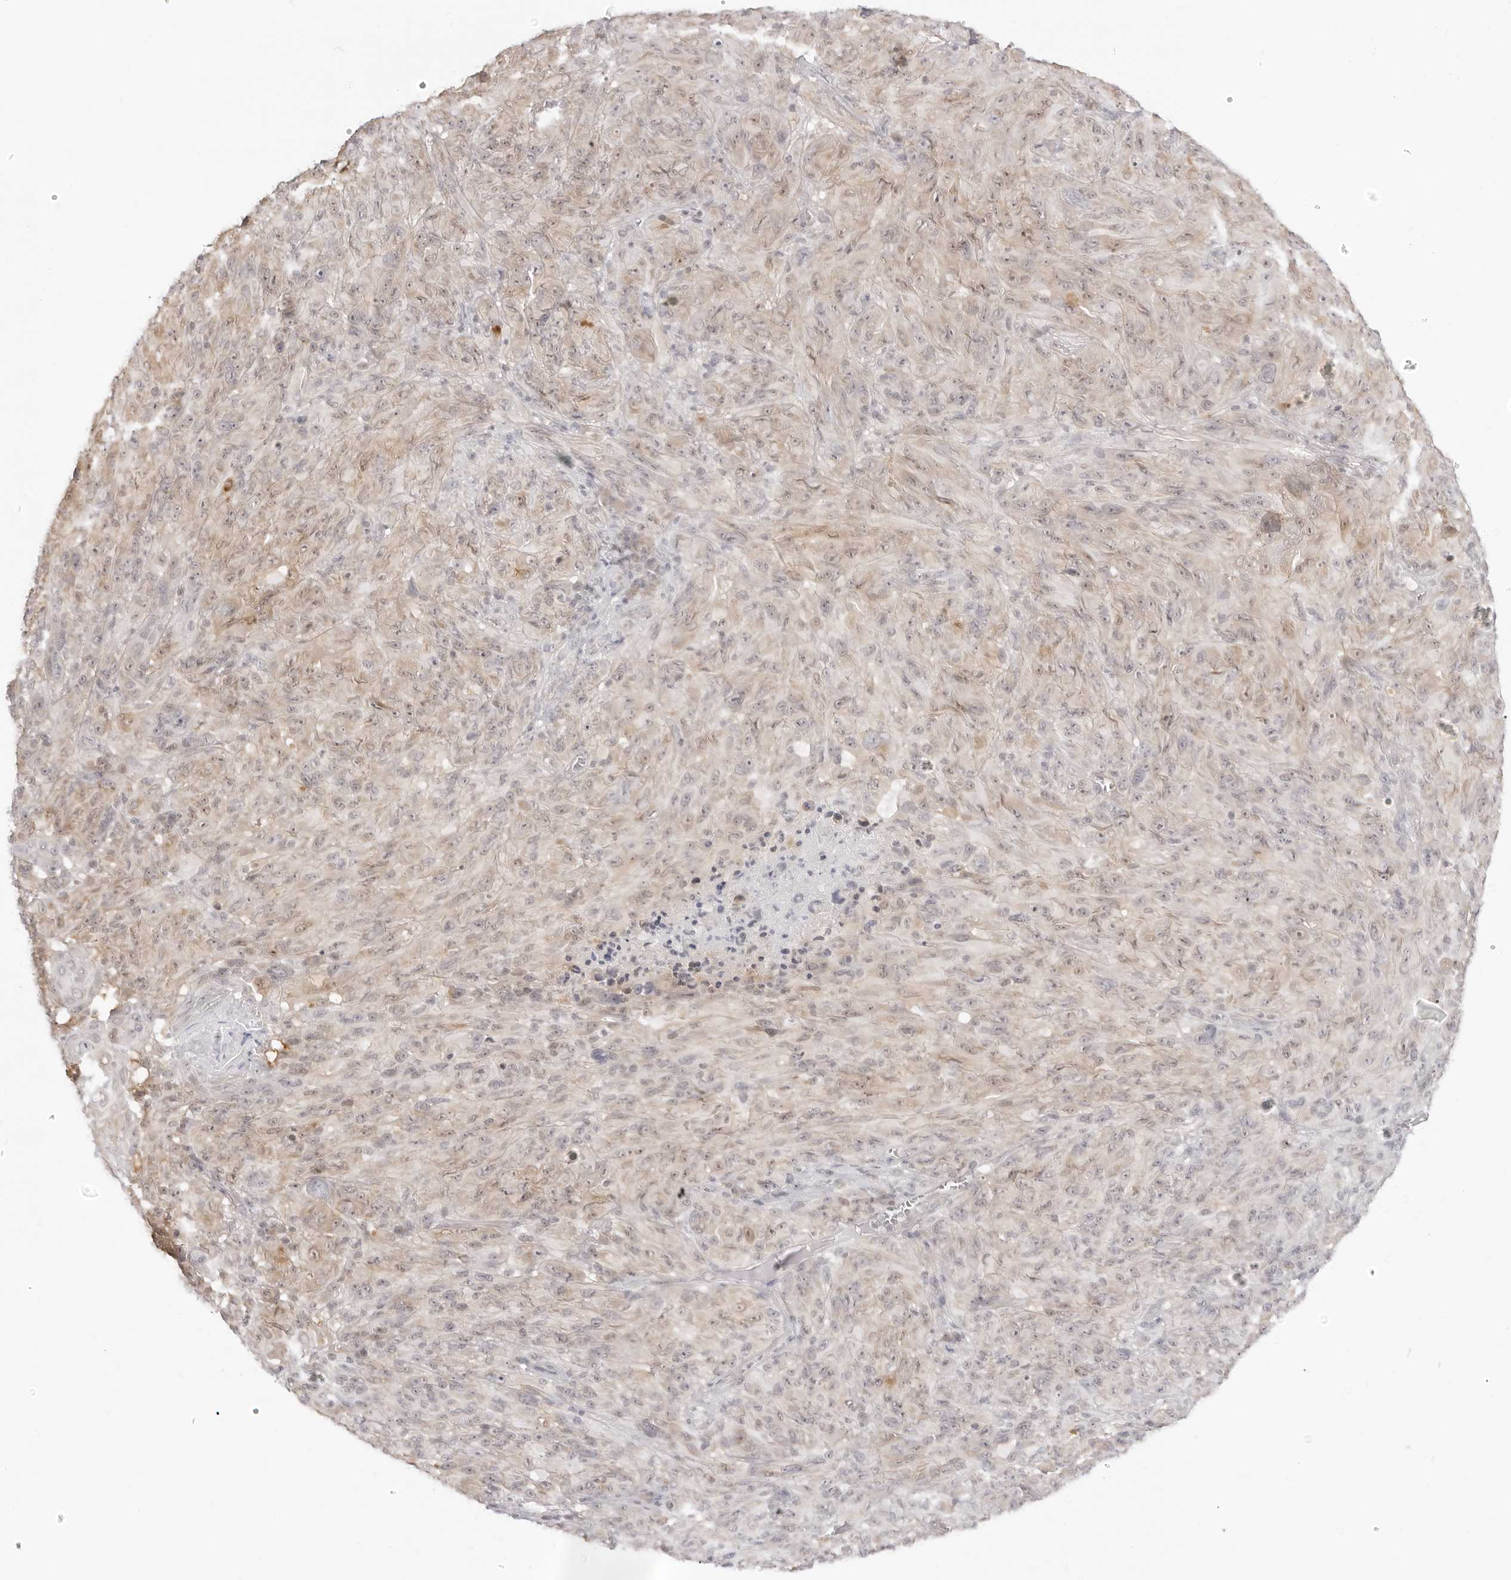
{"staining": {"intensity": "negative", "quantity": "none", "location": "none"}, "tissue": "melanoma", "cell_type": "Tumor cells", "image_type": "cancer", "snomed": [{"axis": "morphology", "description": "Malignant melanoma, NOS"}, {"axis": "topography", "description": "Skin of head"}], "caption": "There is no significant expression in tumor cells of malignant melanoma.", "gene": "FDPS", "patient": {"sex": "male", "age": 96}}